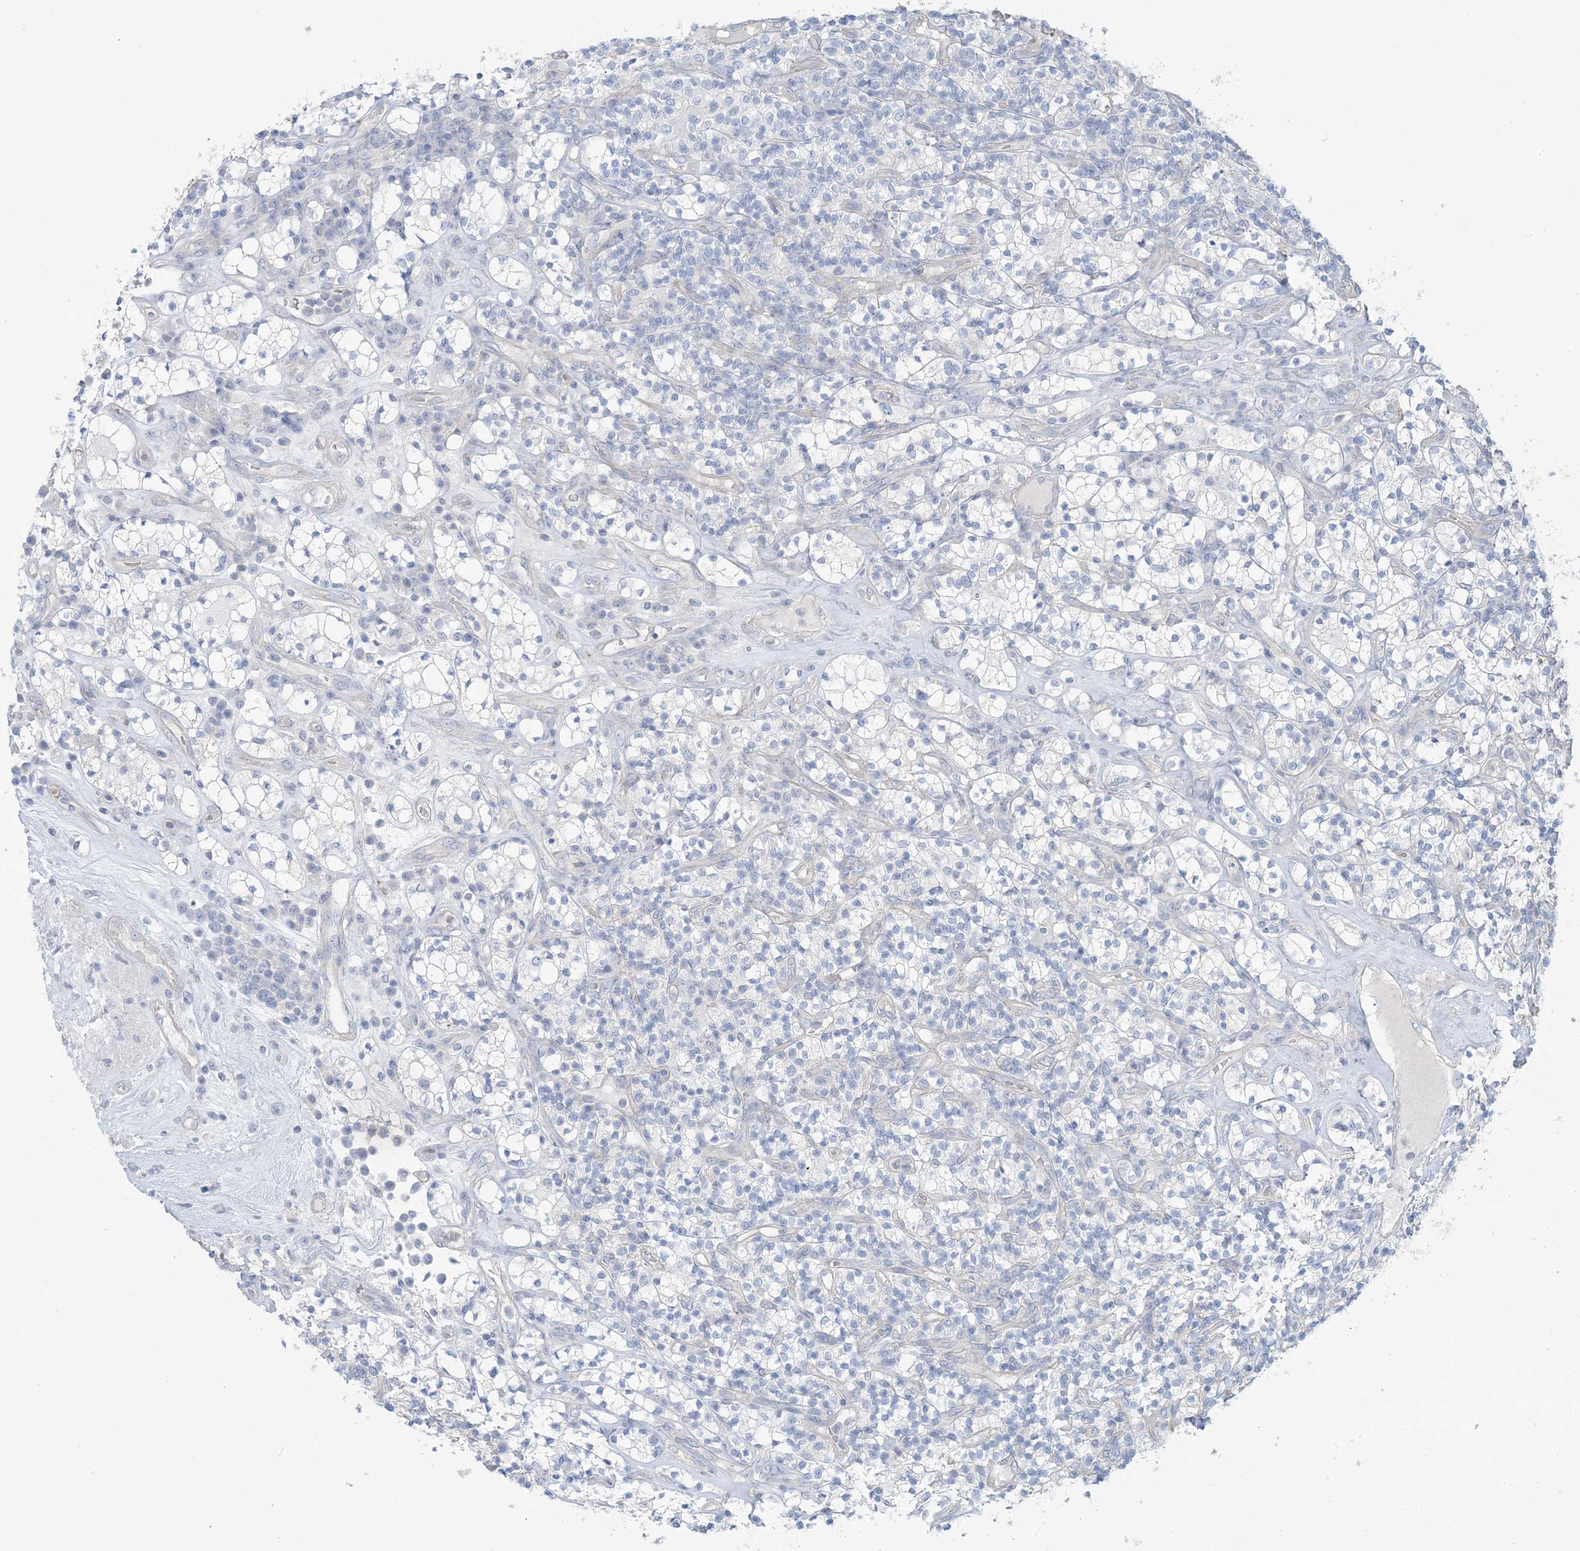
{"staining": {"intensity": "negative", "quantity": "none", "location": "none"}, "tissue": "renal cancer", "cell_type": "Tumor cells", "image_type": "cancer", "snomed": [{"axis": "morphology", "description": "Adenocarcinoma, NOS"}, {"axis": "topography", "description": "Kidney"}], "caption": "There is no significant expression in tumor cells of adenocarcinoma (renal).", "gene": "MTHFD2L", "patient": {"sex": "male", "age": 77}}